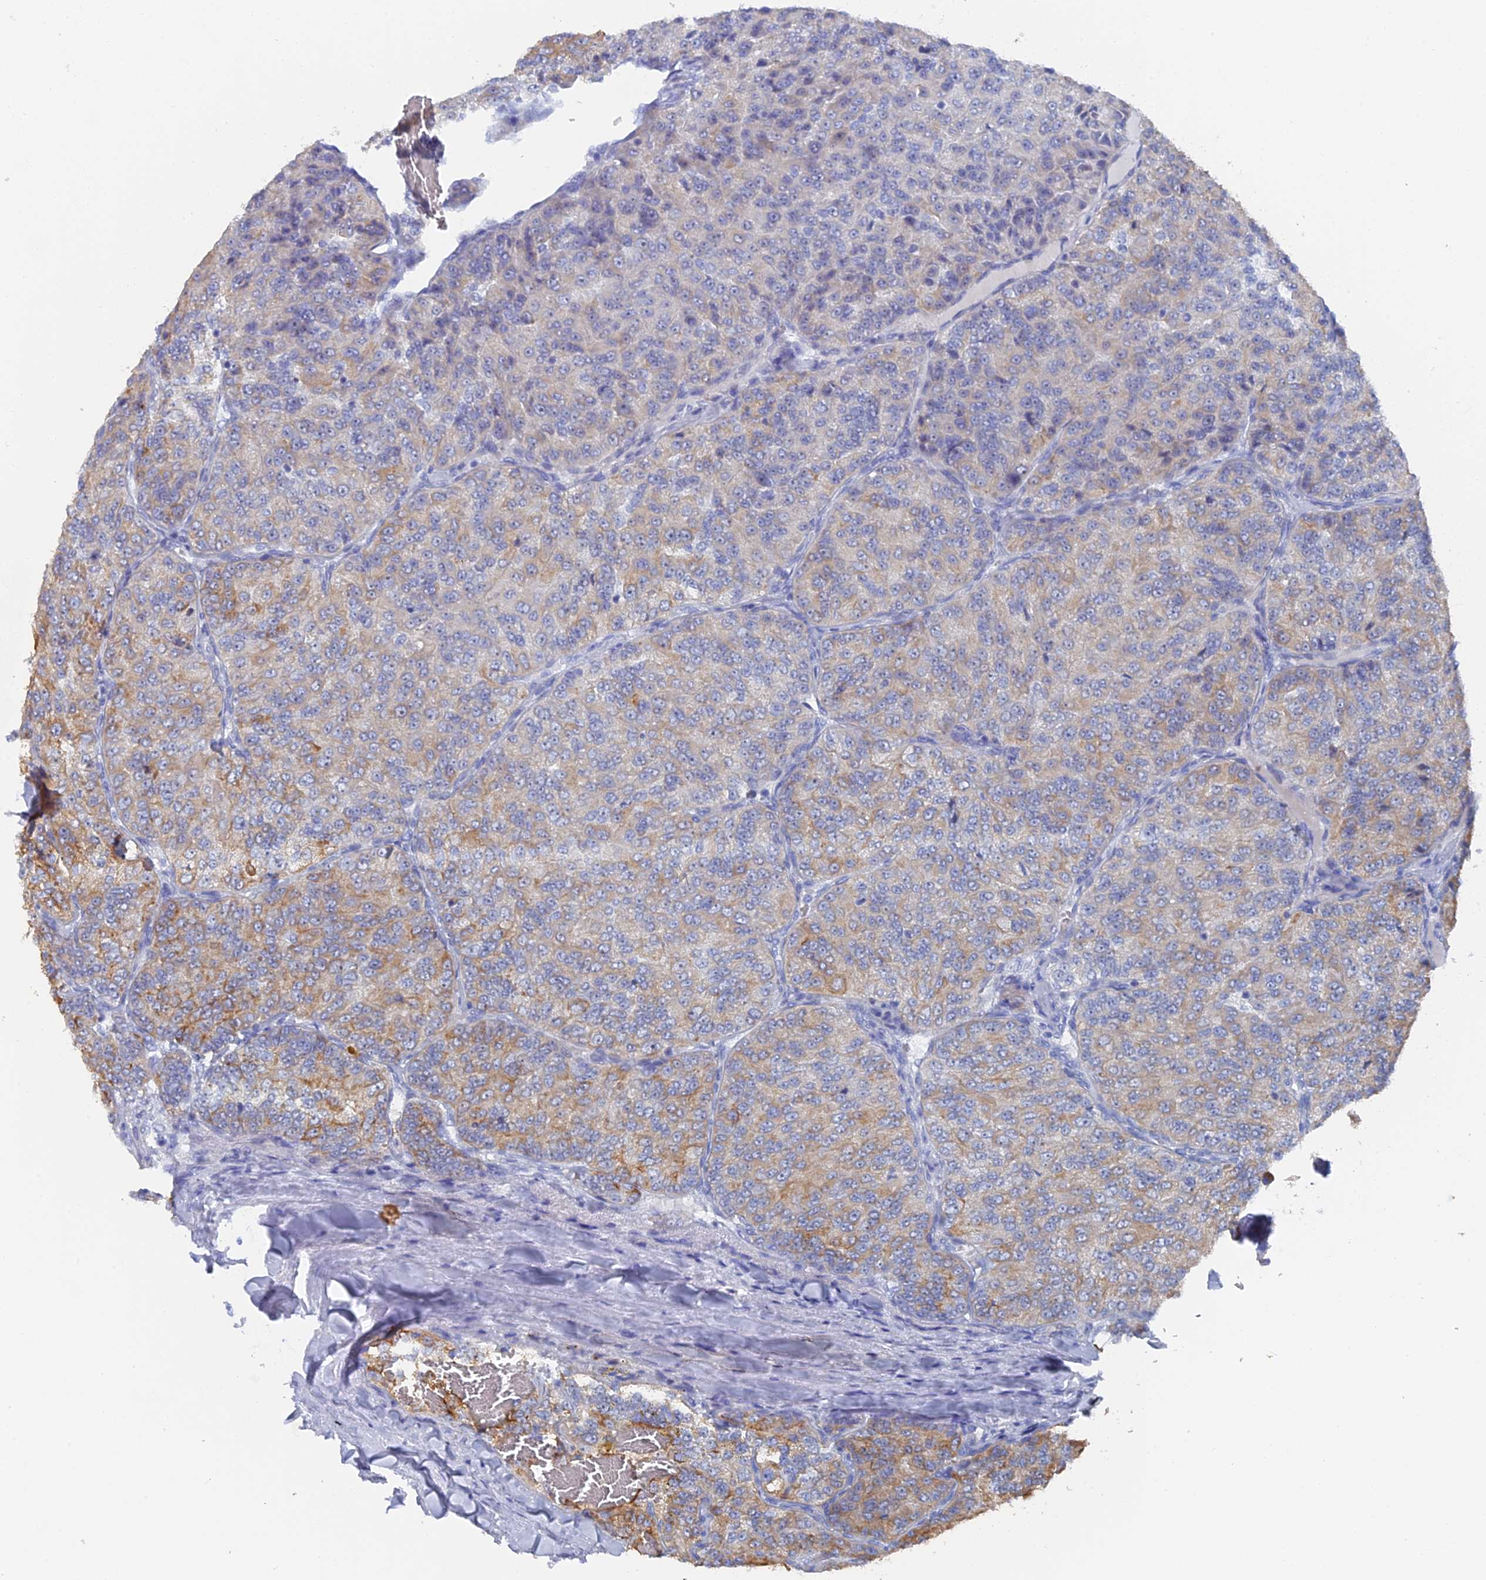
{"staining": {"intensity": "moderate", "quantity": "<25%", "location": "cytoplasmic/membranous"}, "tissue": "renal cancer", "cell_type": "Tumor cells", "image_type": "cancer", "snomed": [{"axis": "morphology", "description": "Adenocarcinoma, NOS"}, {"axis": "topography", "description": "Kidney"}], "caption": "An image of renal cancer stained for a protein demonstrates moderate cytoplasmic/membranous brown staining in tumor cells.", "gene": "SRFBP1", "patient": {"sex": "female", "age": 63}}